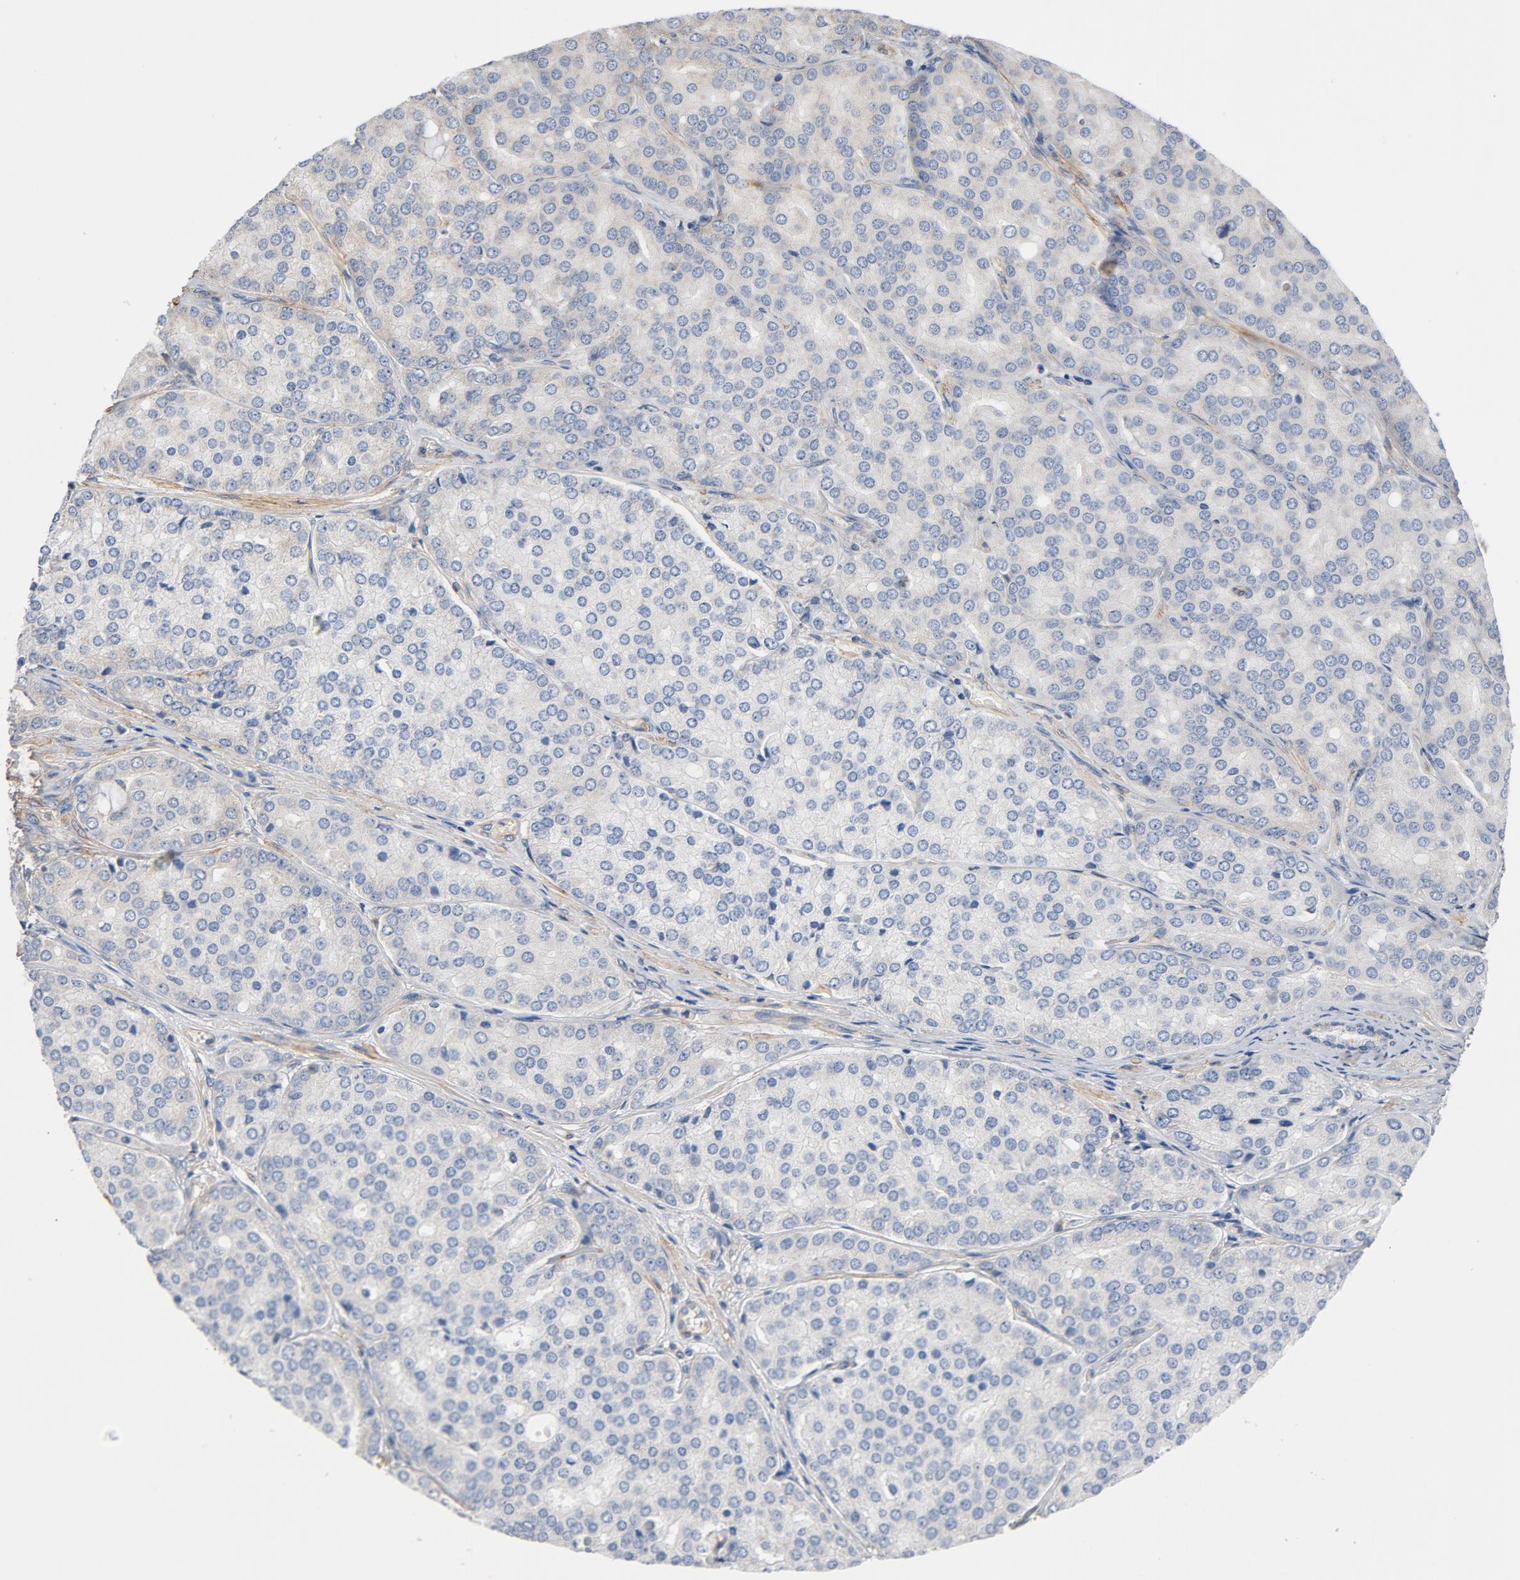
{"staining": {"intensity": "negative", "quantity": "none", "location": "none"}, "tissue": "prostate cancer", "cell_type": "Tumor cells", "image_type": "cancer", "snomed": [{"axis": "morphology", "description": "Adenocarcinoma, High grade"}, {"axis": "topography", "description": "Prostate"}], "caption": "Protein analysis of prostate adenocarcinoma (high-grade) displays no significant staining in tumor cells.", "gene": "ILK", "patient": {"sex": "male", "age": 64}}